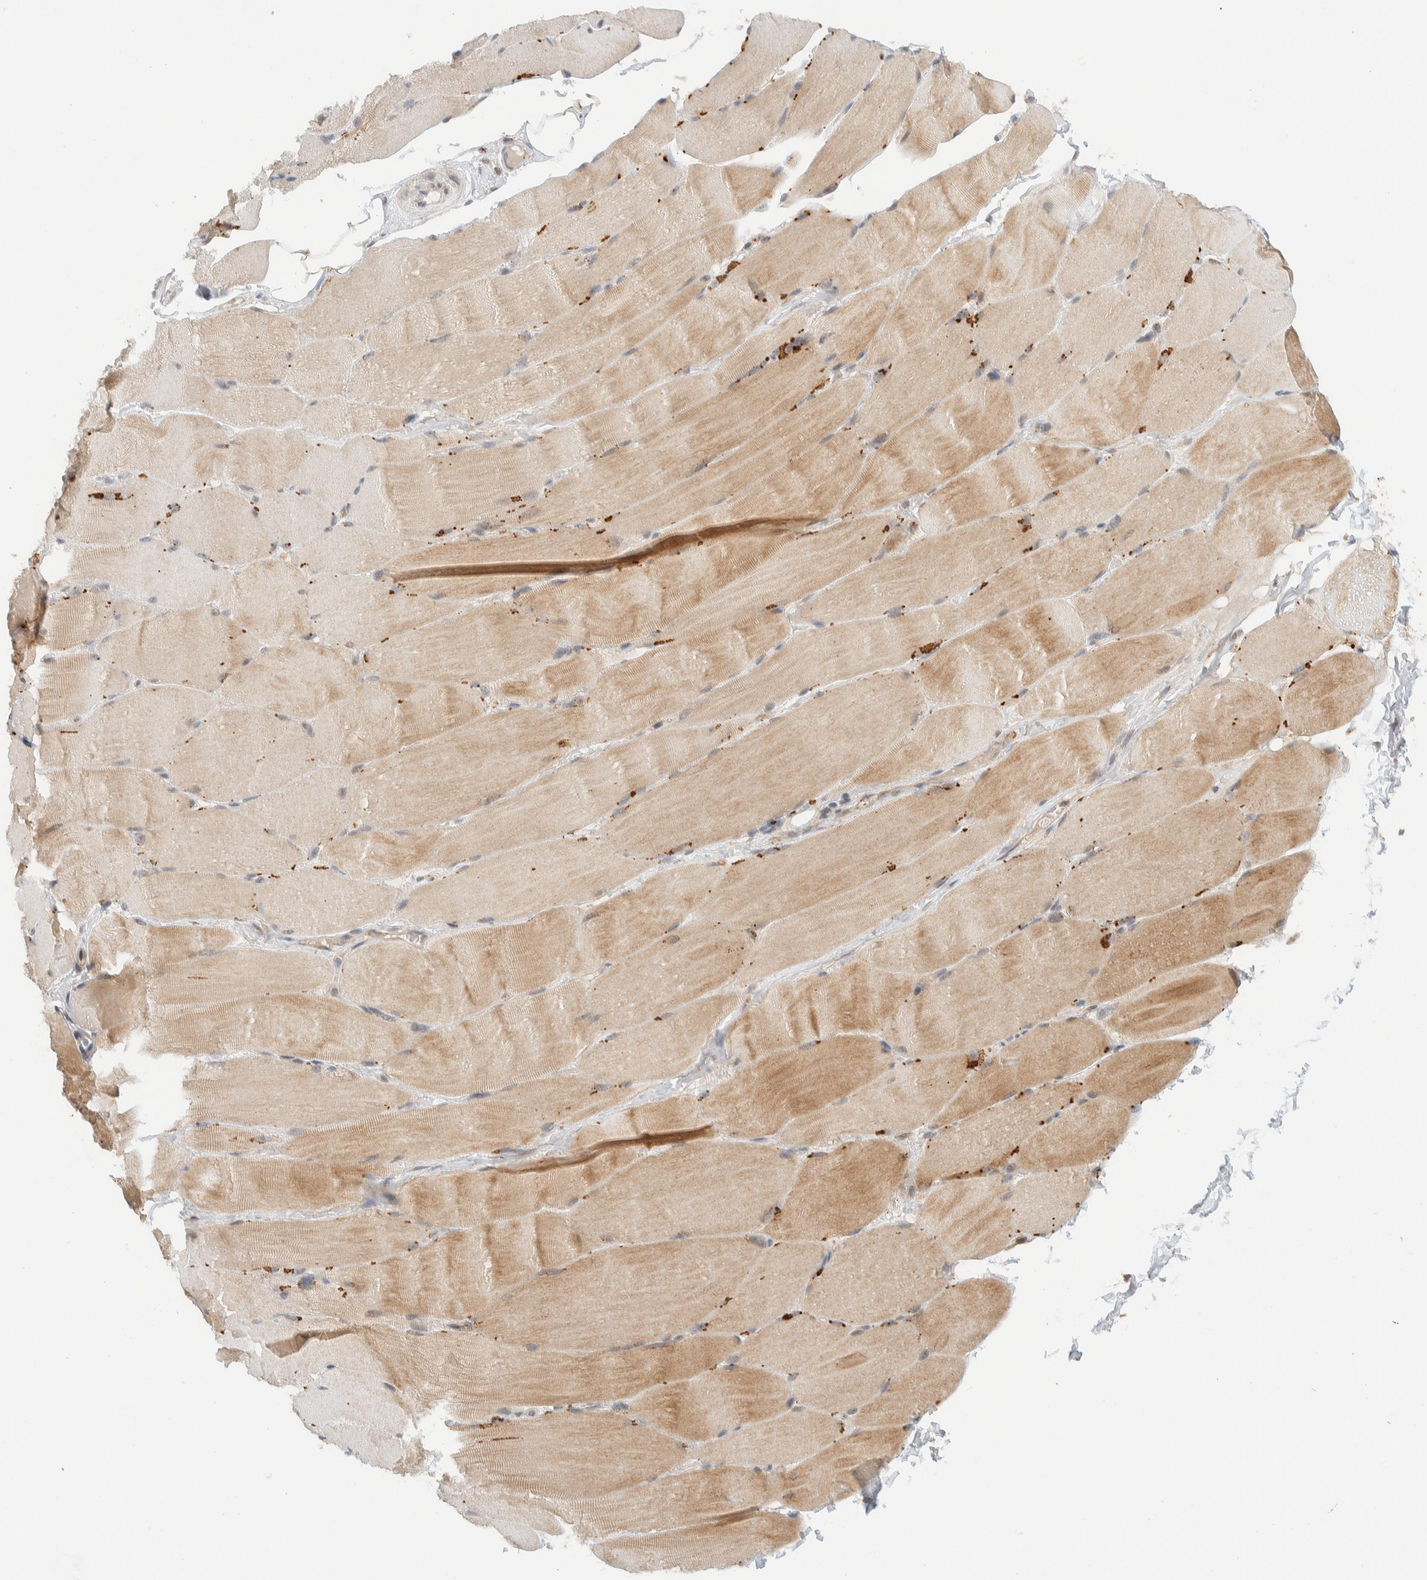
{"staining": {"intensity": "moderate", "quantity": "25%-75%", "location": "cytoplasmic/membranous"}, "tissue": "skeletal muscle", "cell_type": "Myocytes", "image_type": "normal", "snomed": [{"axis": "morphology", "description": "Normal tissue, NOS"}, {"axis": "topography", "description": "Skin"}, {"axis": "topography", "description": "Skeletal muscle"}], "caption": "Myocytes demonstrate moderate cytoplasmic/membranous positivity in approximately 25%-75% of cells in unremarkable skeletal muscle.", "gene": "MRPL41", "patient": {"sex": "male", "age": 83}}